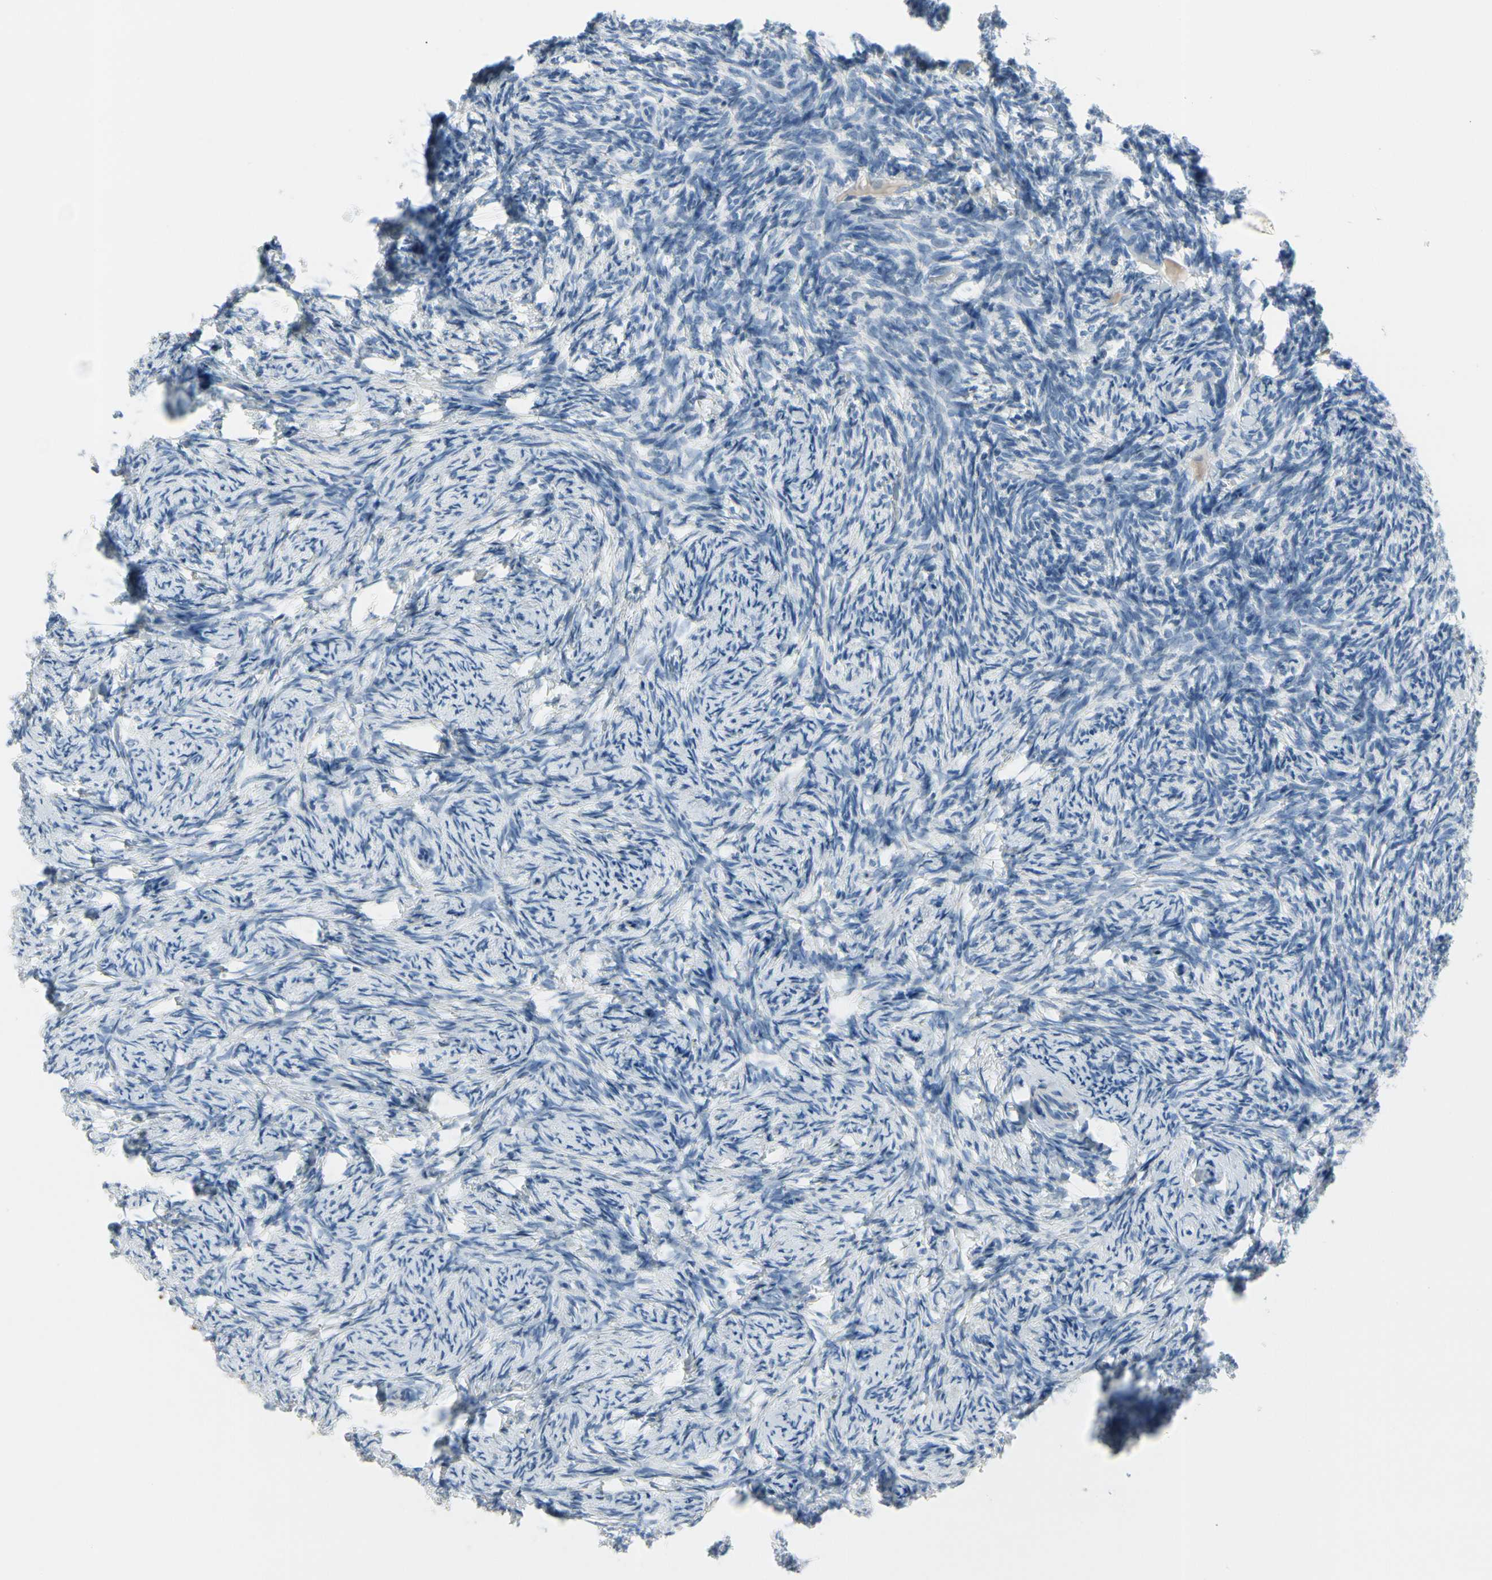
{"staining": {"intensity": "negative", "quantity": "none", "location": "none"}, "tissue": "ovary", "cell_type": "Ovarian stroma cells", "image_type": "normal", "snomed": [{"axis": "morphology", "description": "Normal tissue, NOS"}, {"axis": "topography", "description": "Ovary"}], "caption": "This micrograph is of benign ovary stained with immunohistochemistry (IHC) to label a protein in brown with the nuclei are counter-stained blue. There is no positivity in ovarian stroma cells. (DAB immunohistochemistry (IHC), high magnification).", "gene": "MUC5B", "patient": {"sex": "female", "age": 60}}